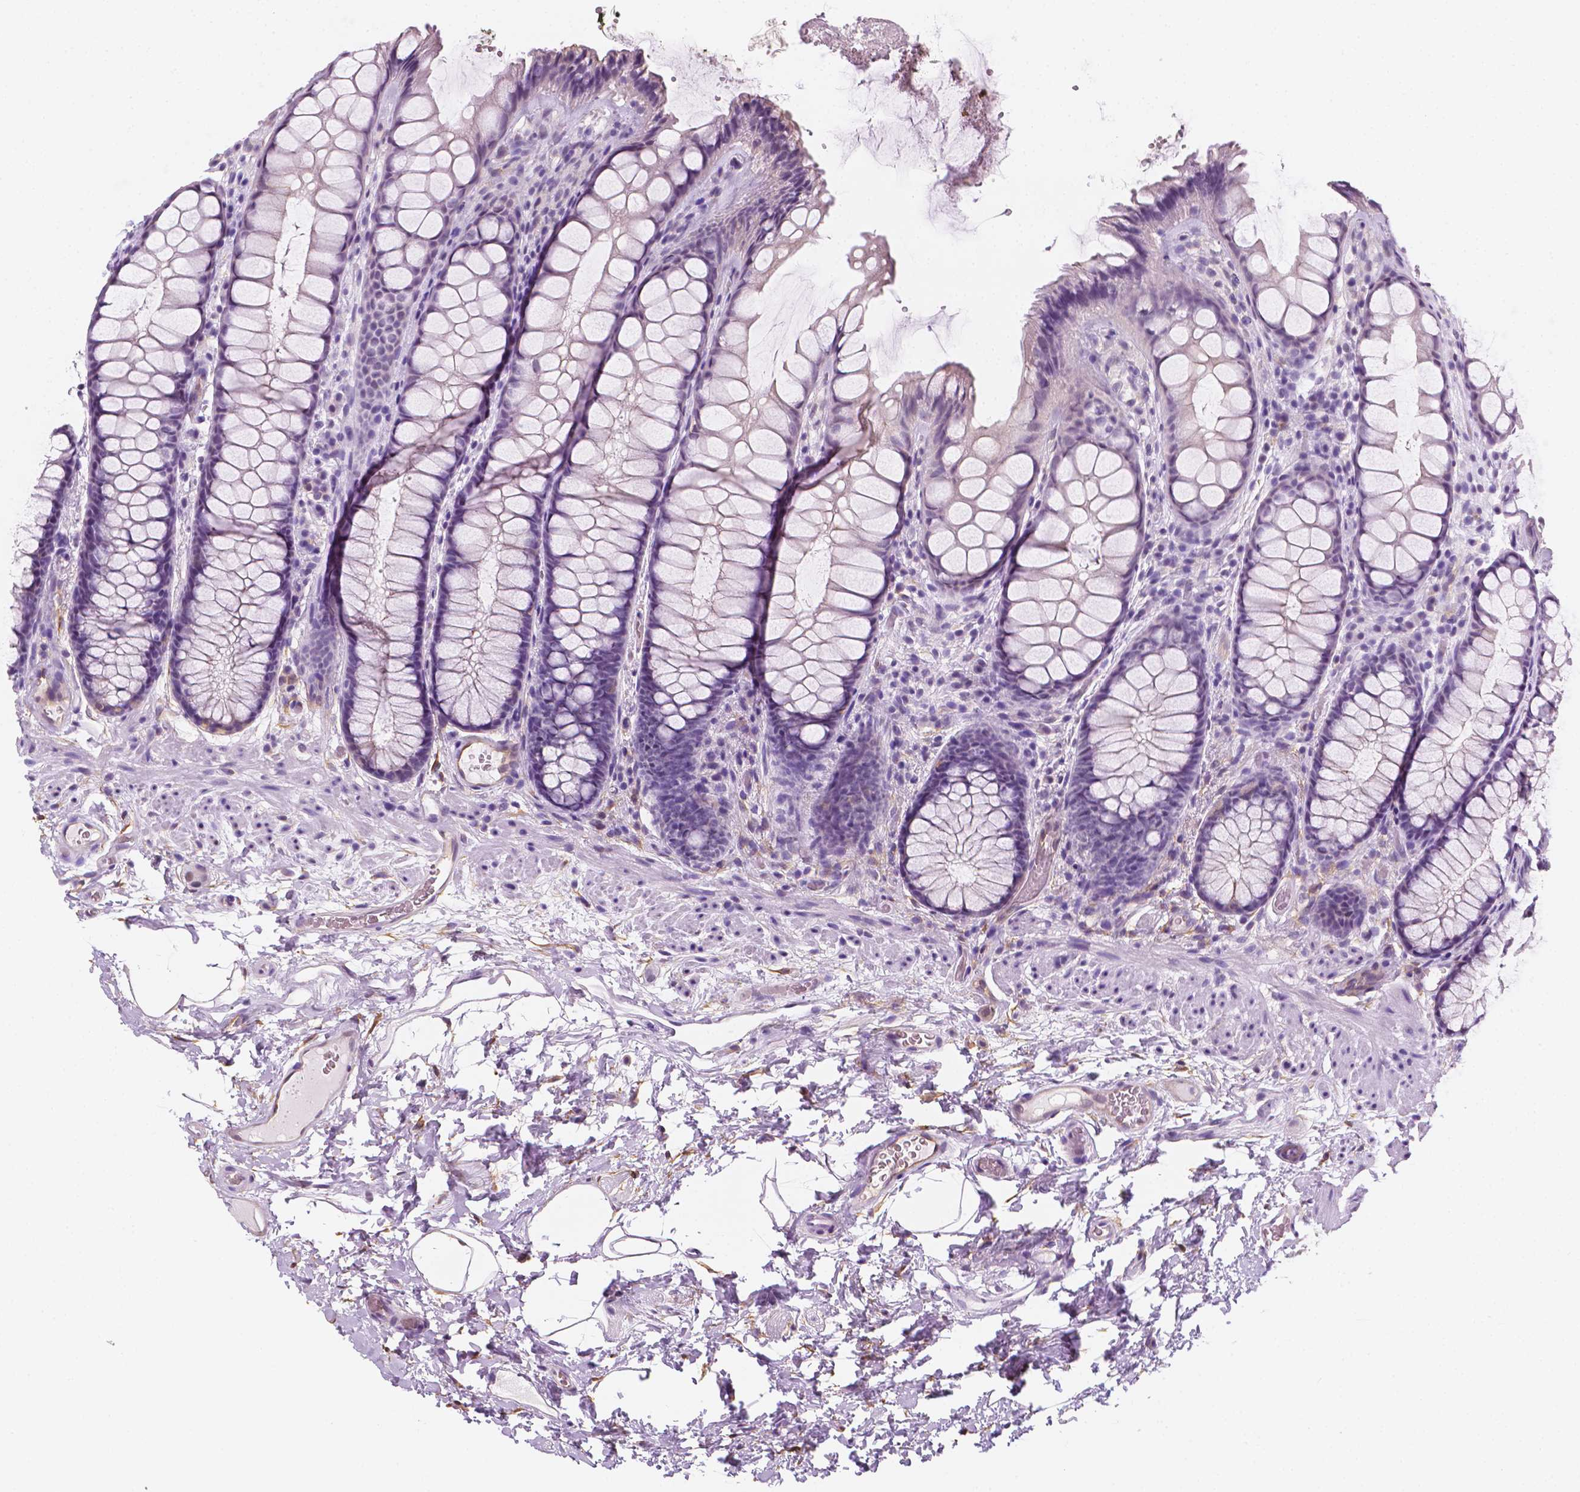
{"staining": {"intensity": "negative", "quantity": "none", "location": "none"}, "tissue": "rectum", "cell_type": "Glandular cells", "image_type": "normal", "snomed": [{"axis": "morphology", "description": "Normal tissue, NOS"}, {"axis": "topography", "description": "Rectum"}], "caption": "Glandular cells are negative for protein expression in normal human rectum. Brightfield microscopy of immunohistochemistry (IHC) stained with DAB (3,3'-diaminobenzidine) (brown) and hematoxylin (blue), captured at high magnification.", "gene": "PPL", "patient": {"sex": "female", "age": 62}}